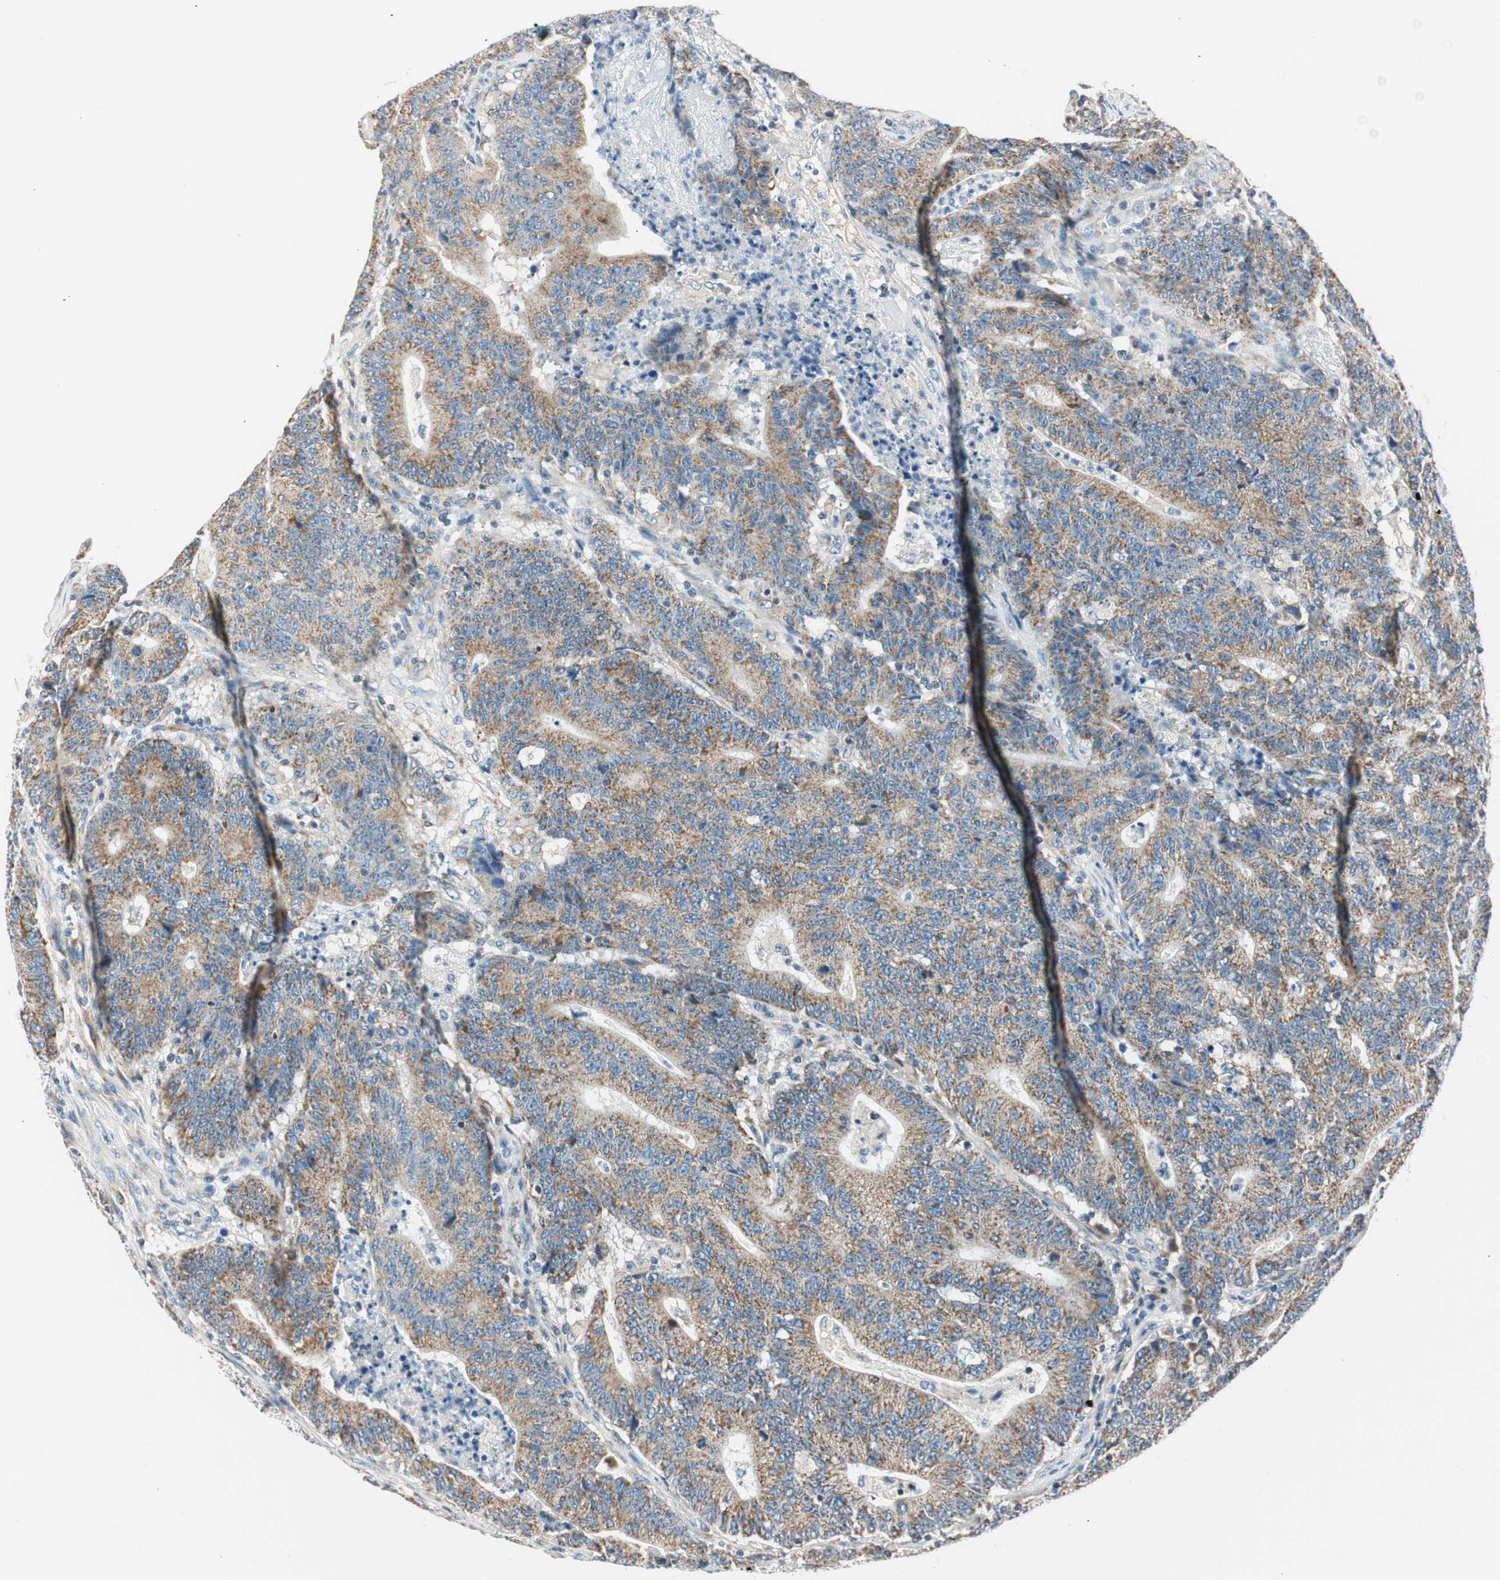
{"staining": {"intensity": "moderate", "quantity": ">75%", "location": "cytoplasmic/membranous"}, "tissue": "colorectal cancer", "cell_type": "Tumor cells", "image_type": "cancer", "snomed": [{"axis": "morphology", "description": "Normal tissue, NOS"}, {"axis": "morphology", "description": "Adenocarcinoma, NOS"}, {"axis": "topography", "description": "Colon"}], "caption": "This image displays colorectal cancer stained with IHC to label a protein in brown. The cytoplasmic/membranous of tumor cells show moderate positivity for the protein. Nuclei are counter-stained blue.", "gene": "RORB", "patient": {"sex": "female", "age": 75}}